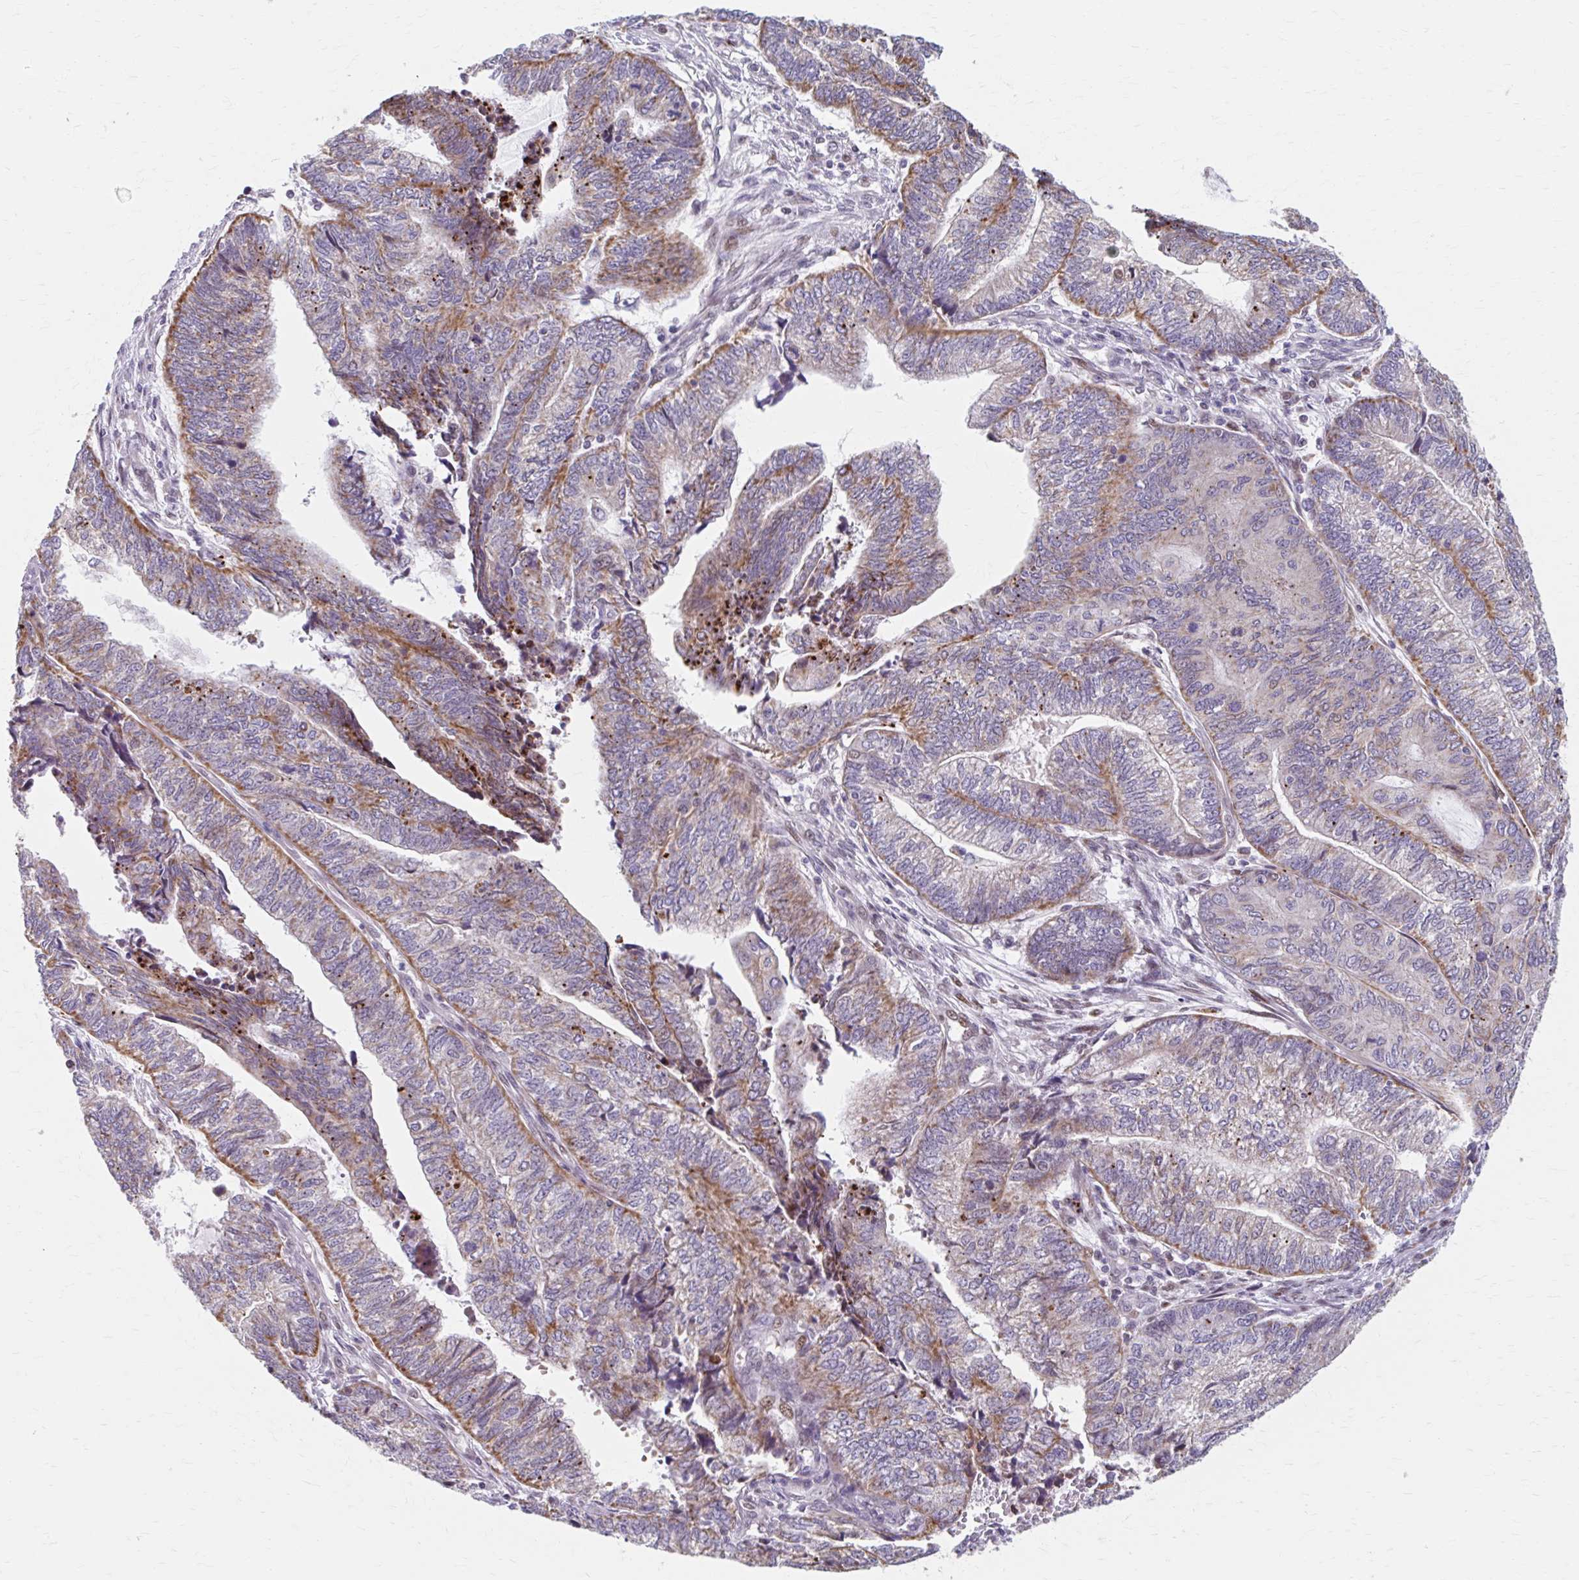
{"staining": {"intensity": "moderate", "quantity": "25%-75%", "location": "cytoplasmic/membranous"}, "tissue": "endometrial cancer", "cell_type": "Tumor cells", "image_type": "cancer", "snomed": [{"axis": "morphology", "description": "Adenocarcinoma, NOS"}, {"axis": "topography", "description": "Uterus"}, {"axis": "topography", "description": "Endometrium"}], "caption": "Immunohistochemical staining of endometrial cancer shows moderate cytoplasmic/membranous protein positivity in about 25%-75% of tumor cells.", "gene": "BEAN1", "patient": {"sex": "female", "age": 70}}